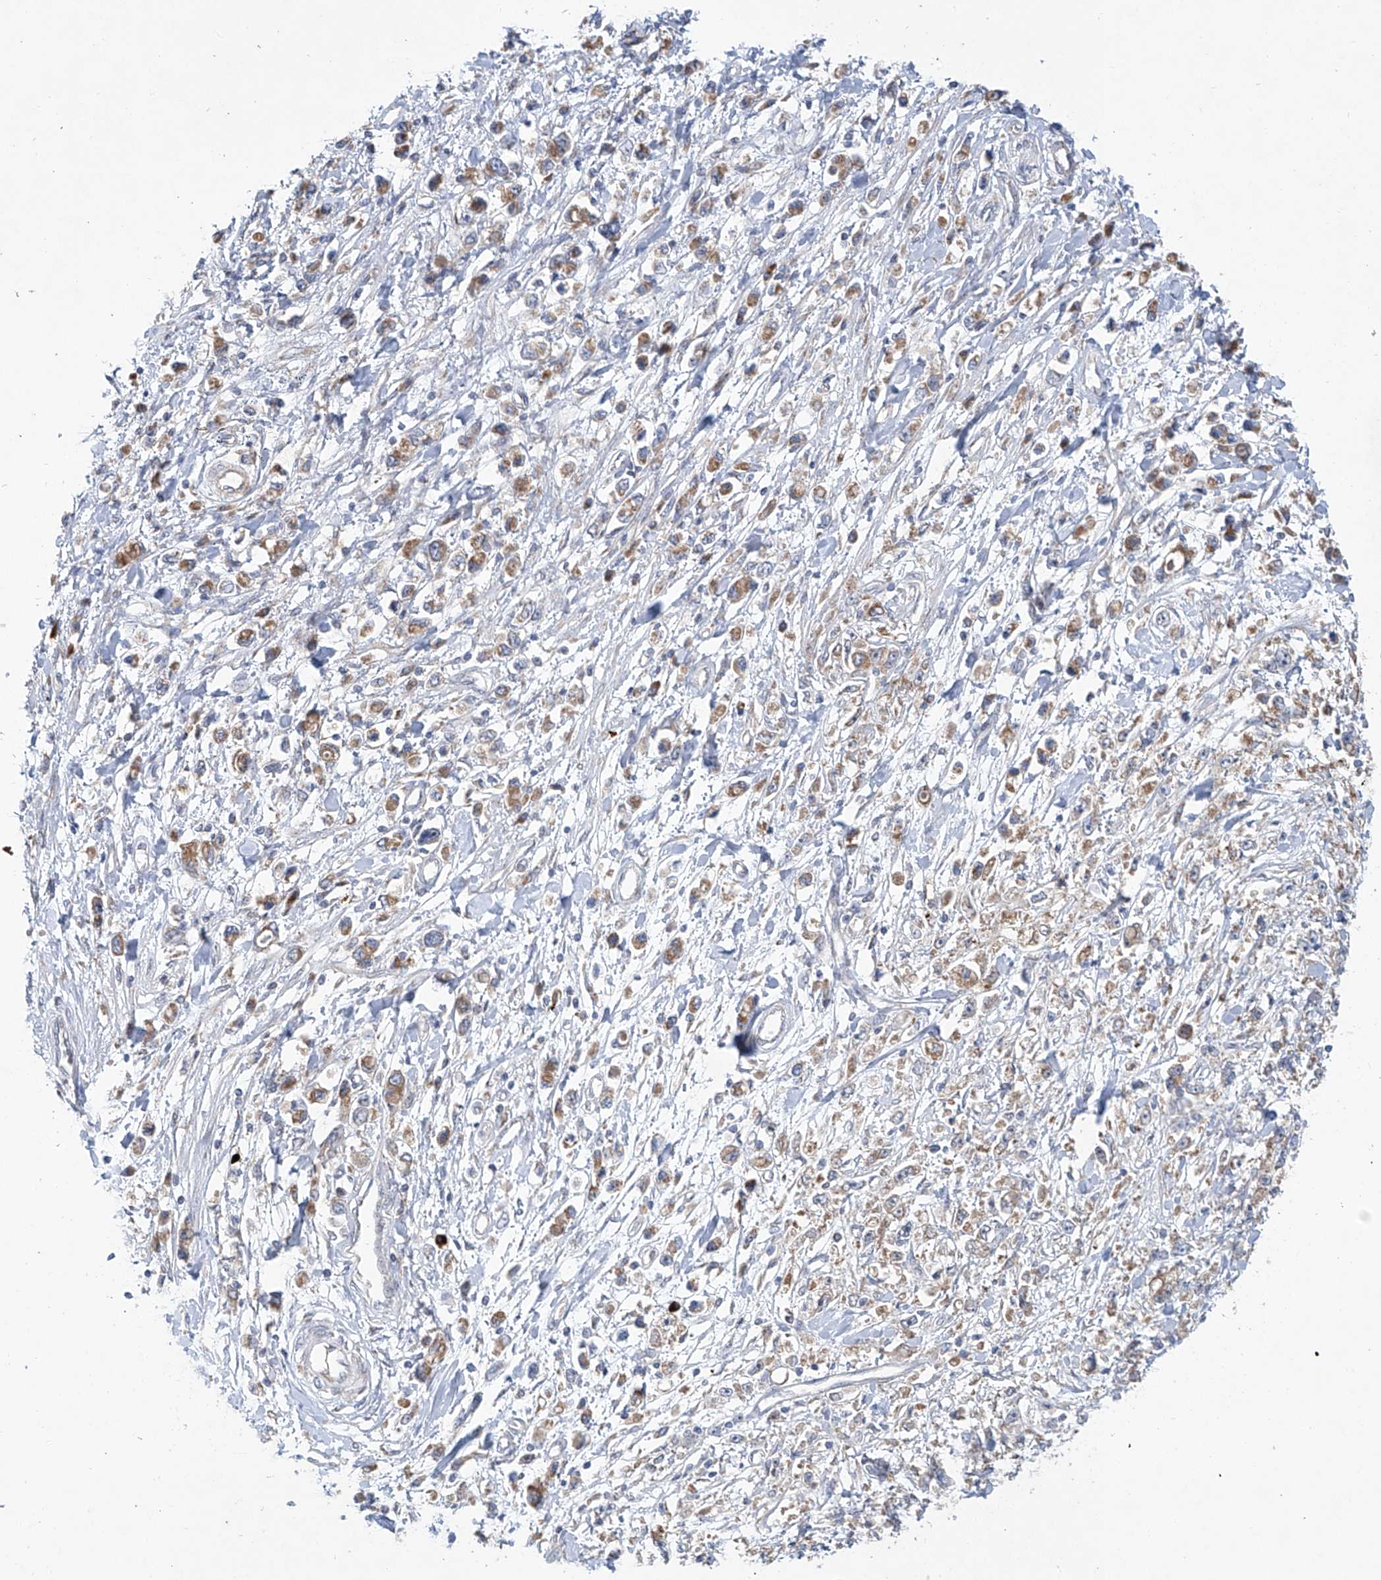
{"staining": {"intensity": "moderate", "quantity": ">75%", "location": "cytoplasmic/membranous"}, "tissue": "stomach cancer", "cell_type": "Tumor cells", "image_type": "cancer", "snomed": [{"axis": "morphology", "description": "Adenocarcinoma, NOS"}, {"axis": "topography", "description": "Stomach"}], "caption": "Stomach adenocarcinoma stained with a brown dye shows moderate cytoplasmic/membranous positive expression in approximately >75% of tumor cells.", "gene": "KLC4", "patient": {"sex": "female", "age": 59}}